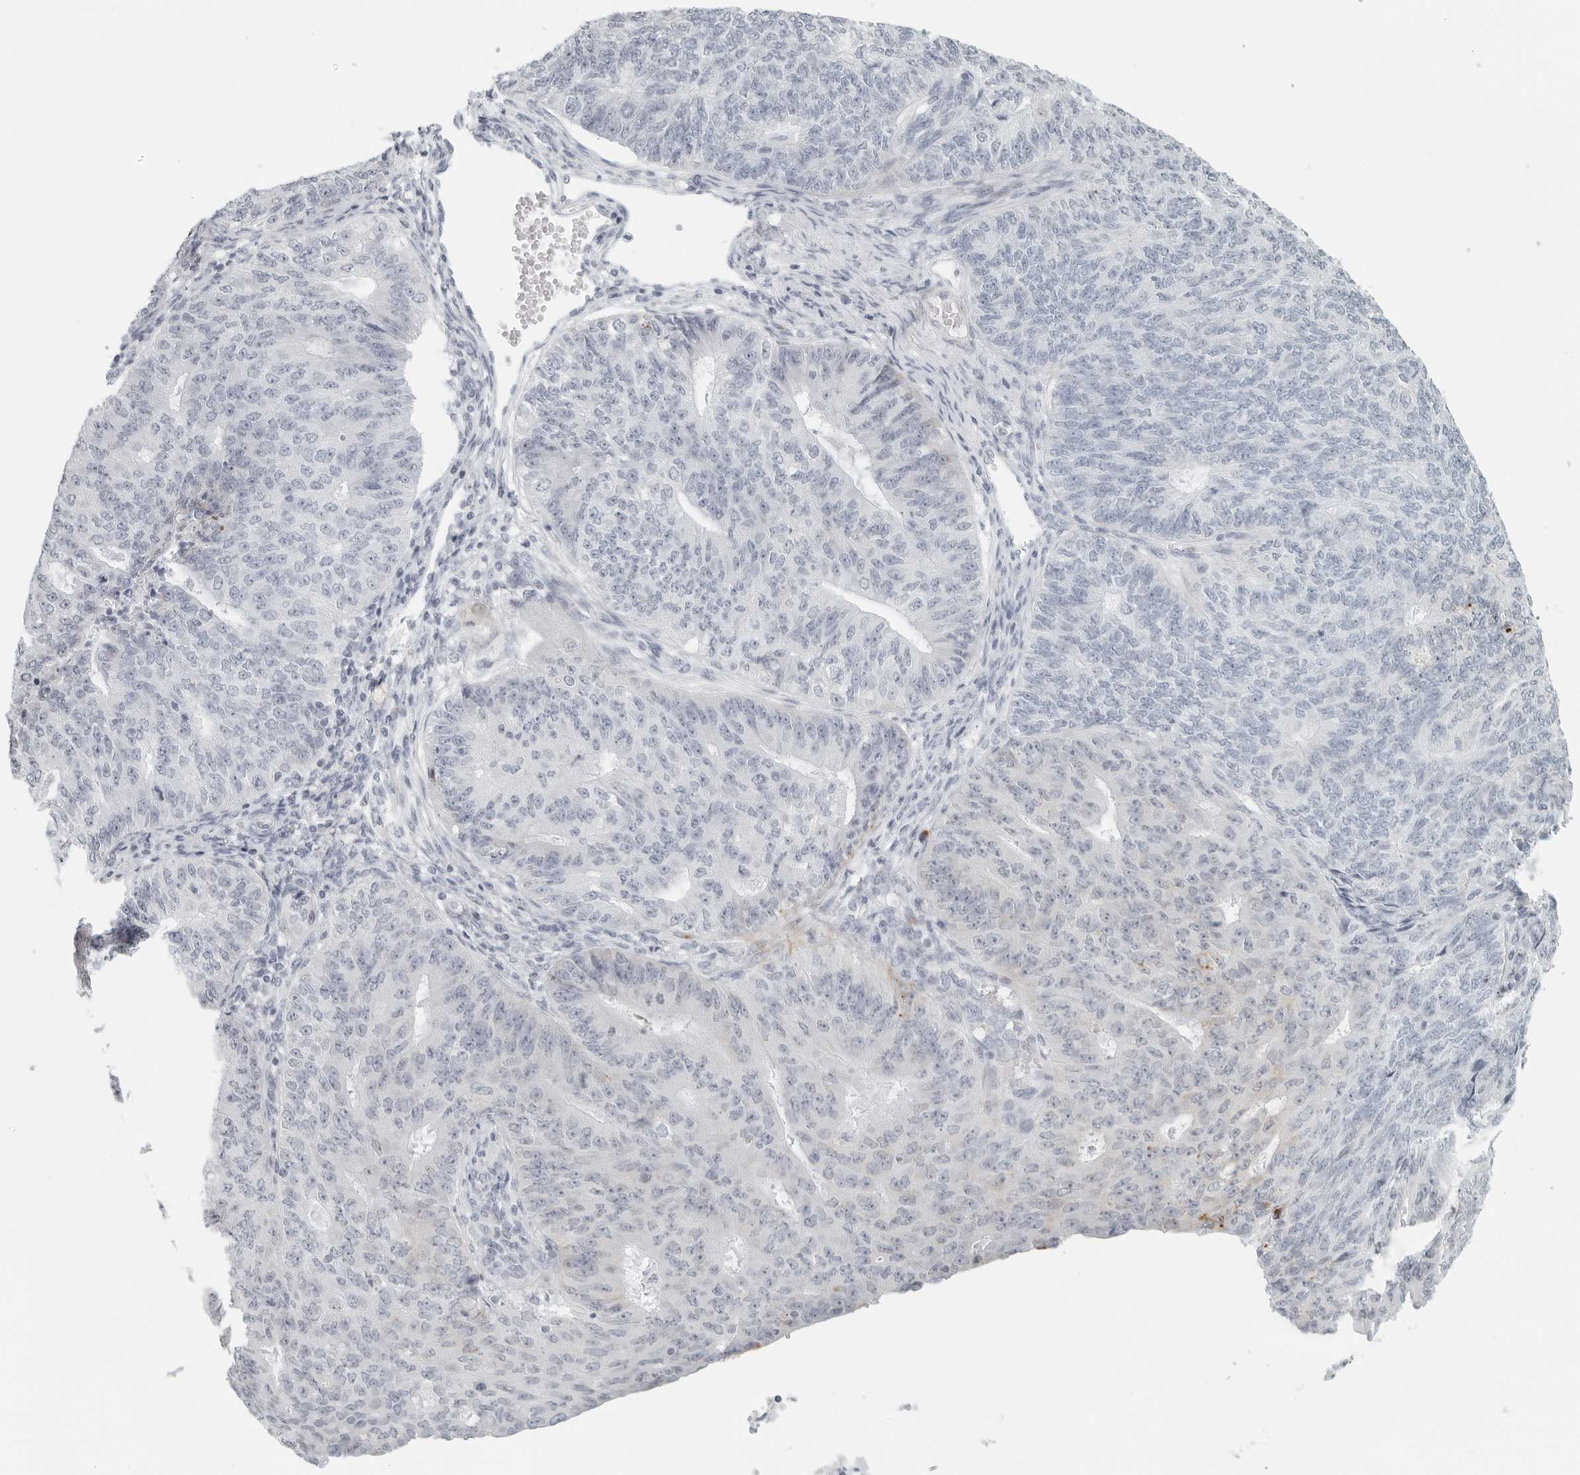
{"staining": {"intensity": "negative", "quantity": "none", "location": "none"}, "tissue": "endometrial cancer", "cell_type": "Tumor cells", "image_type": "cancer", "snomed": [{"axis": "morphology", "description": "Adenocarcinoma, NOS"}, {"axis": "topography", "description": "Endometrium"}], "caption": "IHC of endometrial adenocarcinoma reveals no staining in tumor cells.", "gene": "RPS6KC1", "patient": {"sex": "female", "age": 32}}